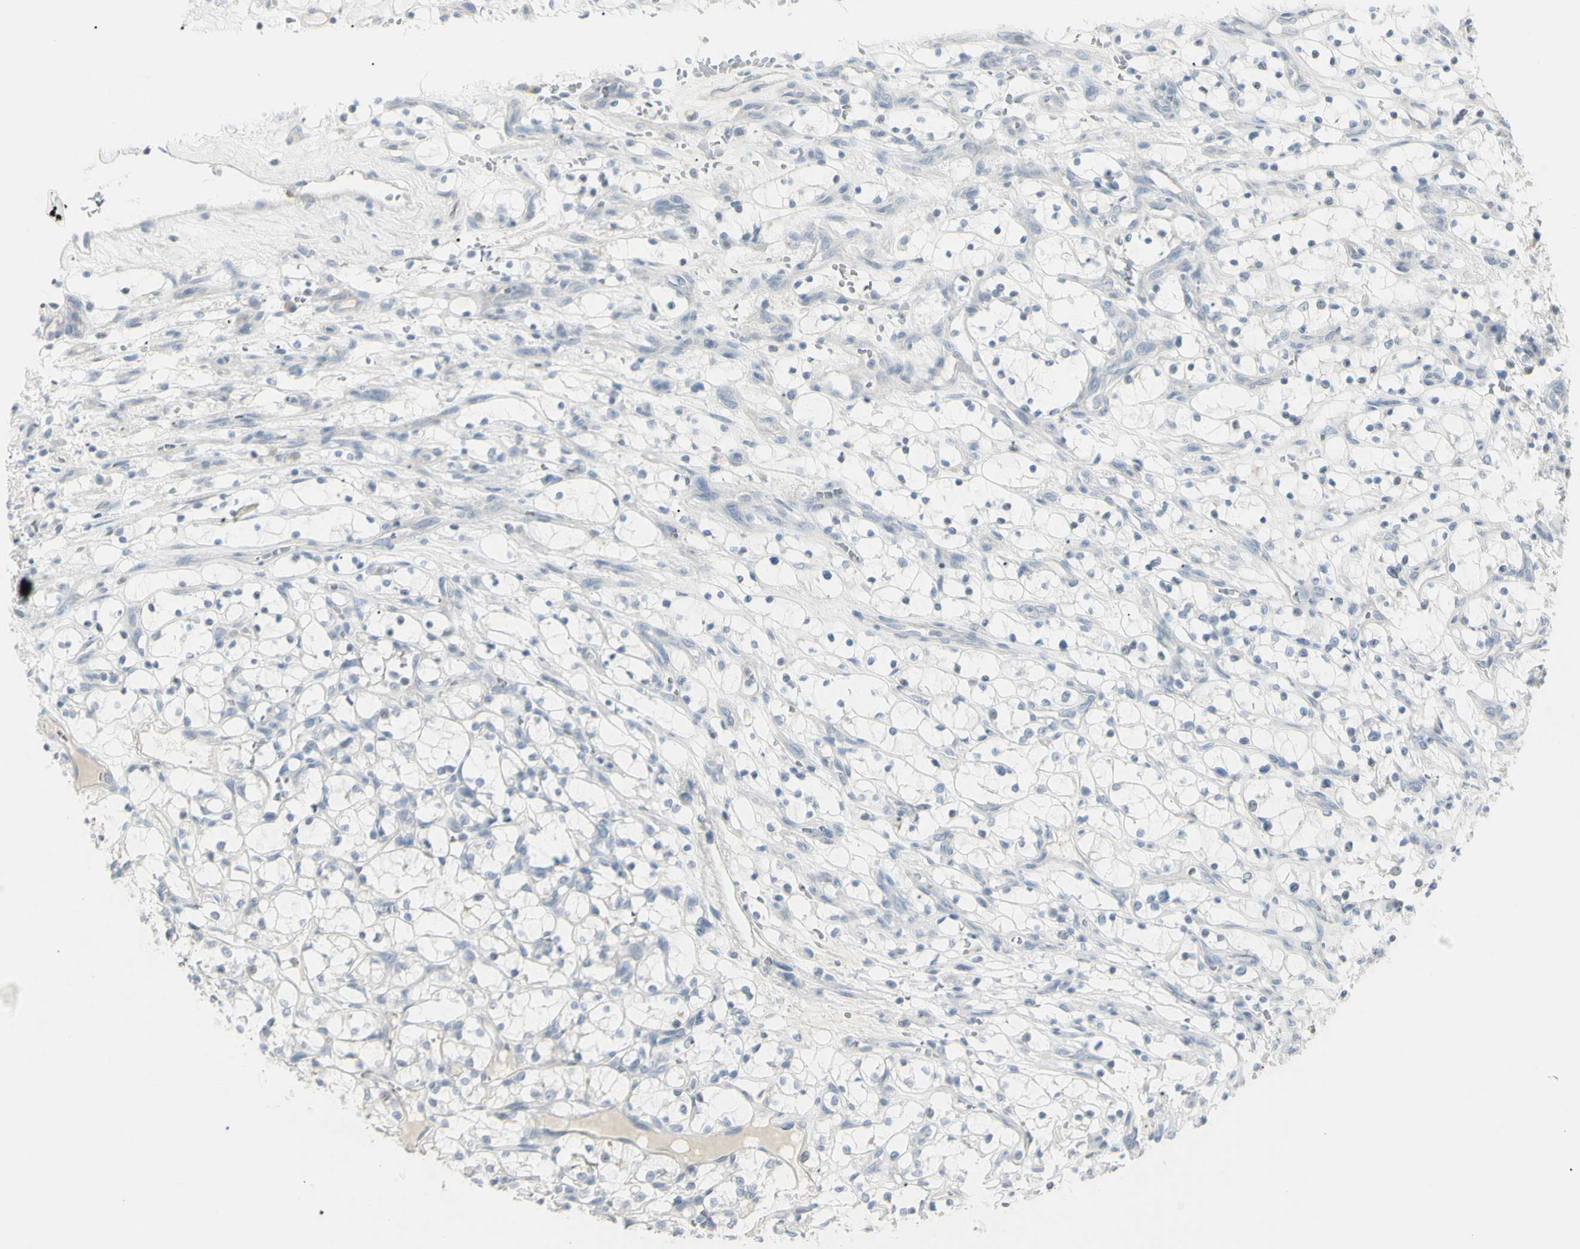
{"staining": {"intensity": "negative", "quantity": "none", "location": "none"}, "tissue": "renal cancer", "cell_type": "Tumor cells", "image_type": "cancer", "snomed": [{"axis": "morphology", "description": "Adenocarcinoma, NOS"}, {"axis": "topography", "description": "Kidney"}], "caption": "Adenocarcinoma (renal) stained for a protein using immunohistochemistry (IHC) reveals no staining tumor cells.", "gene": "PIP", "patient": {"sex": "female", "age": 69}}